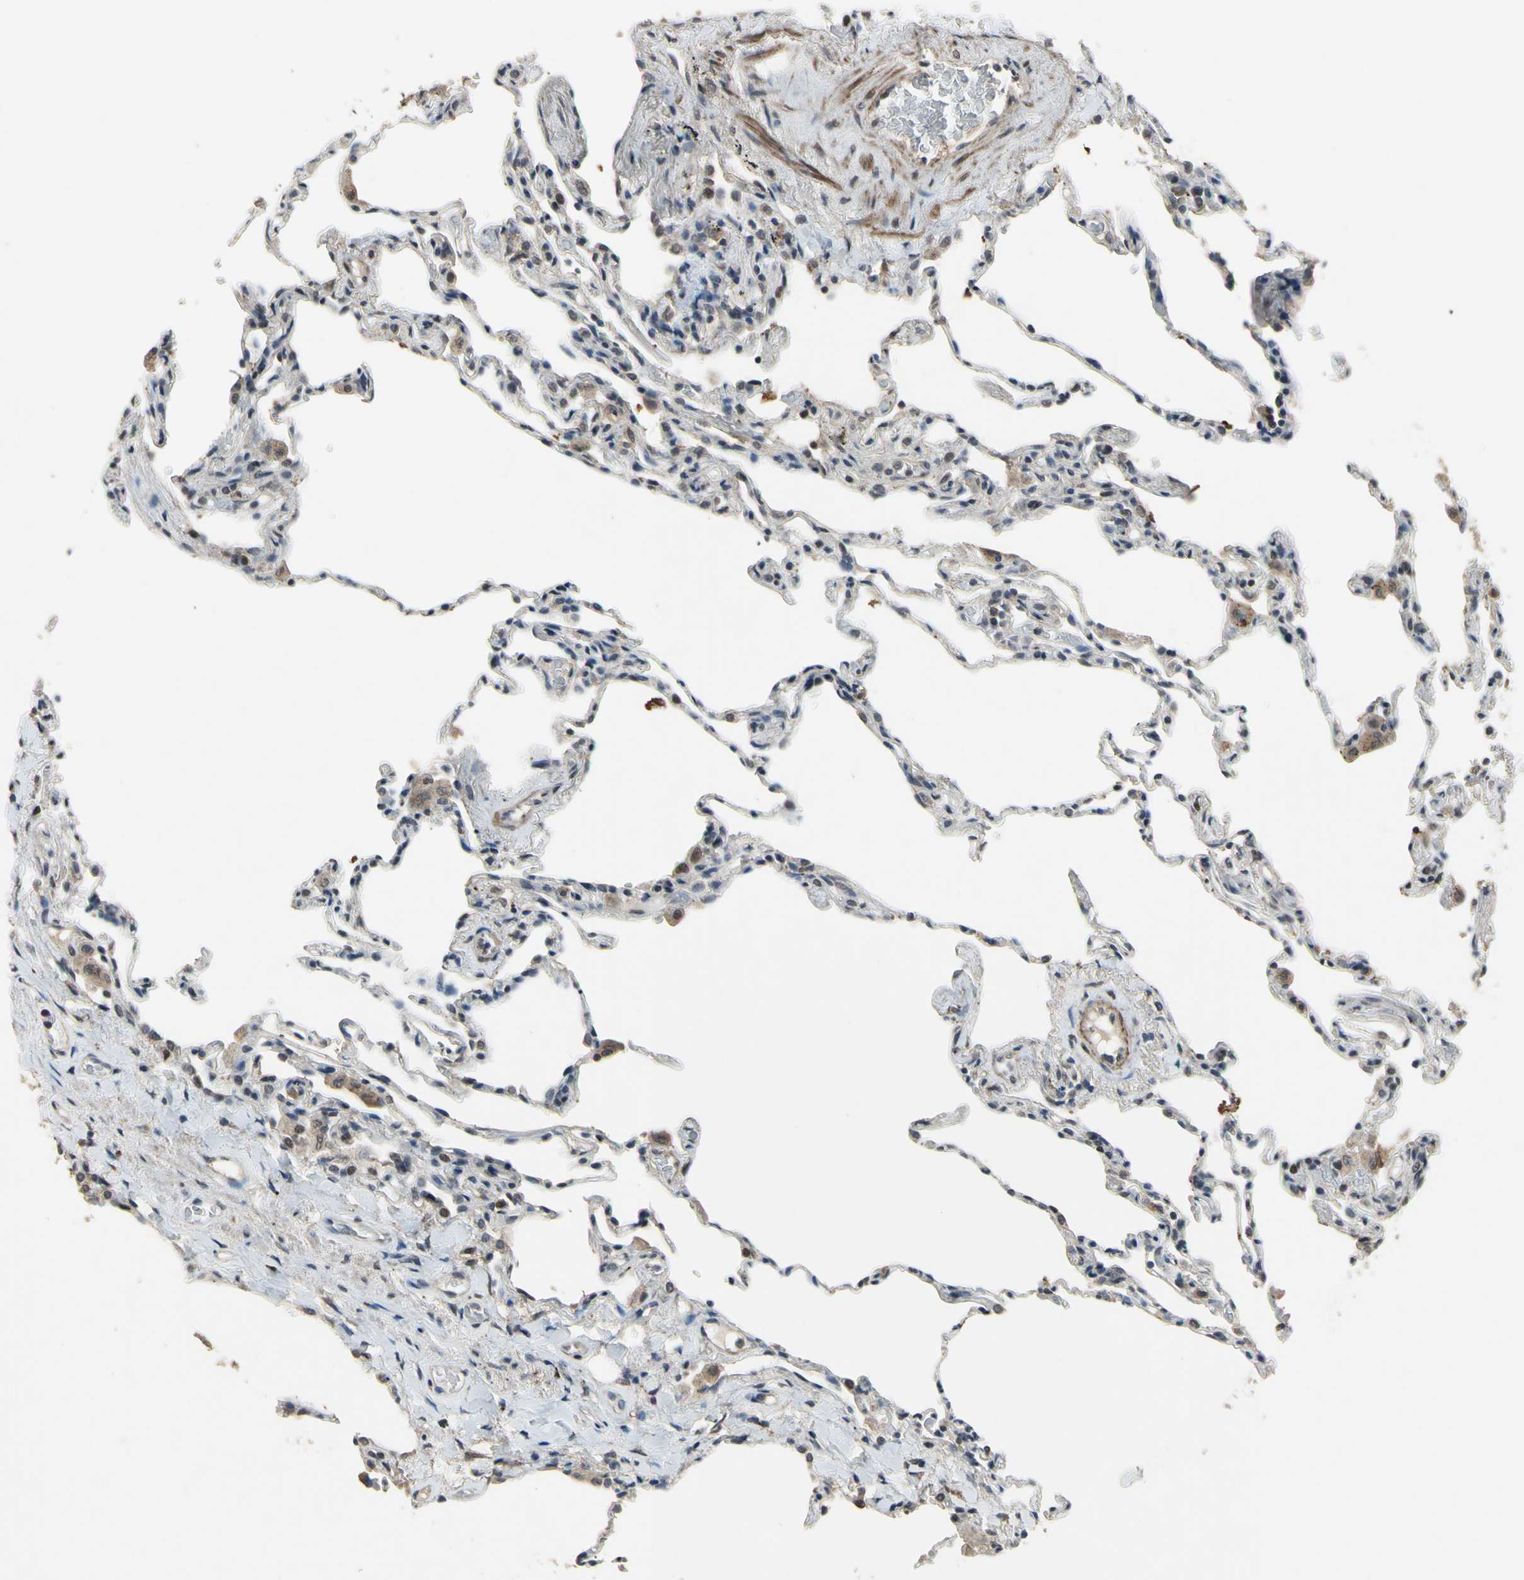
{"staining": {"intensity": "moderate", "quantity": "25%-75%", "location": "nuclear"}, "tissue": "lung", "cell_type": "Alveolar cells", "image_type": "normal", "snomed": [{"axis": "morphology", "description": "Normal tissue, NOS"}, {"axis": "topography", "description": "Lung"}], "caption": "About 25%-75% of alveolar cells in benign lung exhibit moderate nuclear protein expression as visualized by brown immunohistochemical staining.", "gene": "ZNF174", "patient": {"sex": "male", "age": 59}}